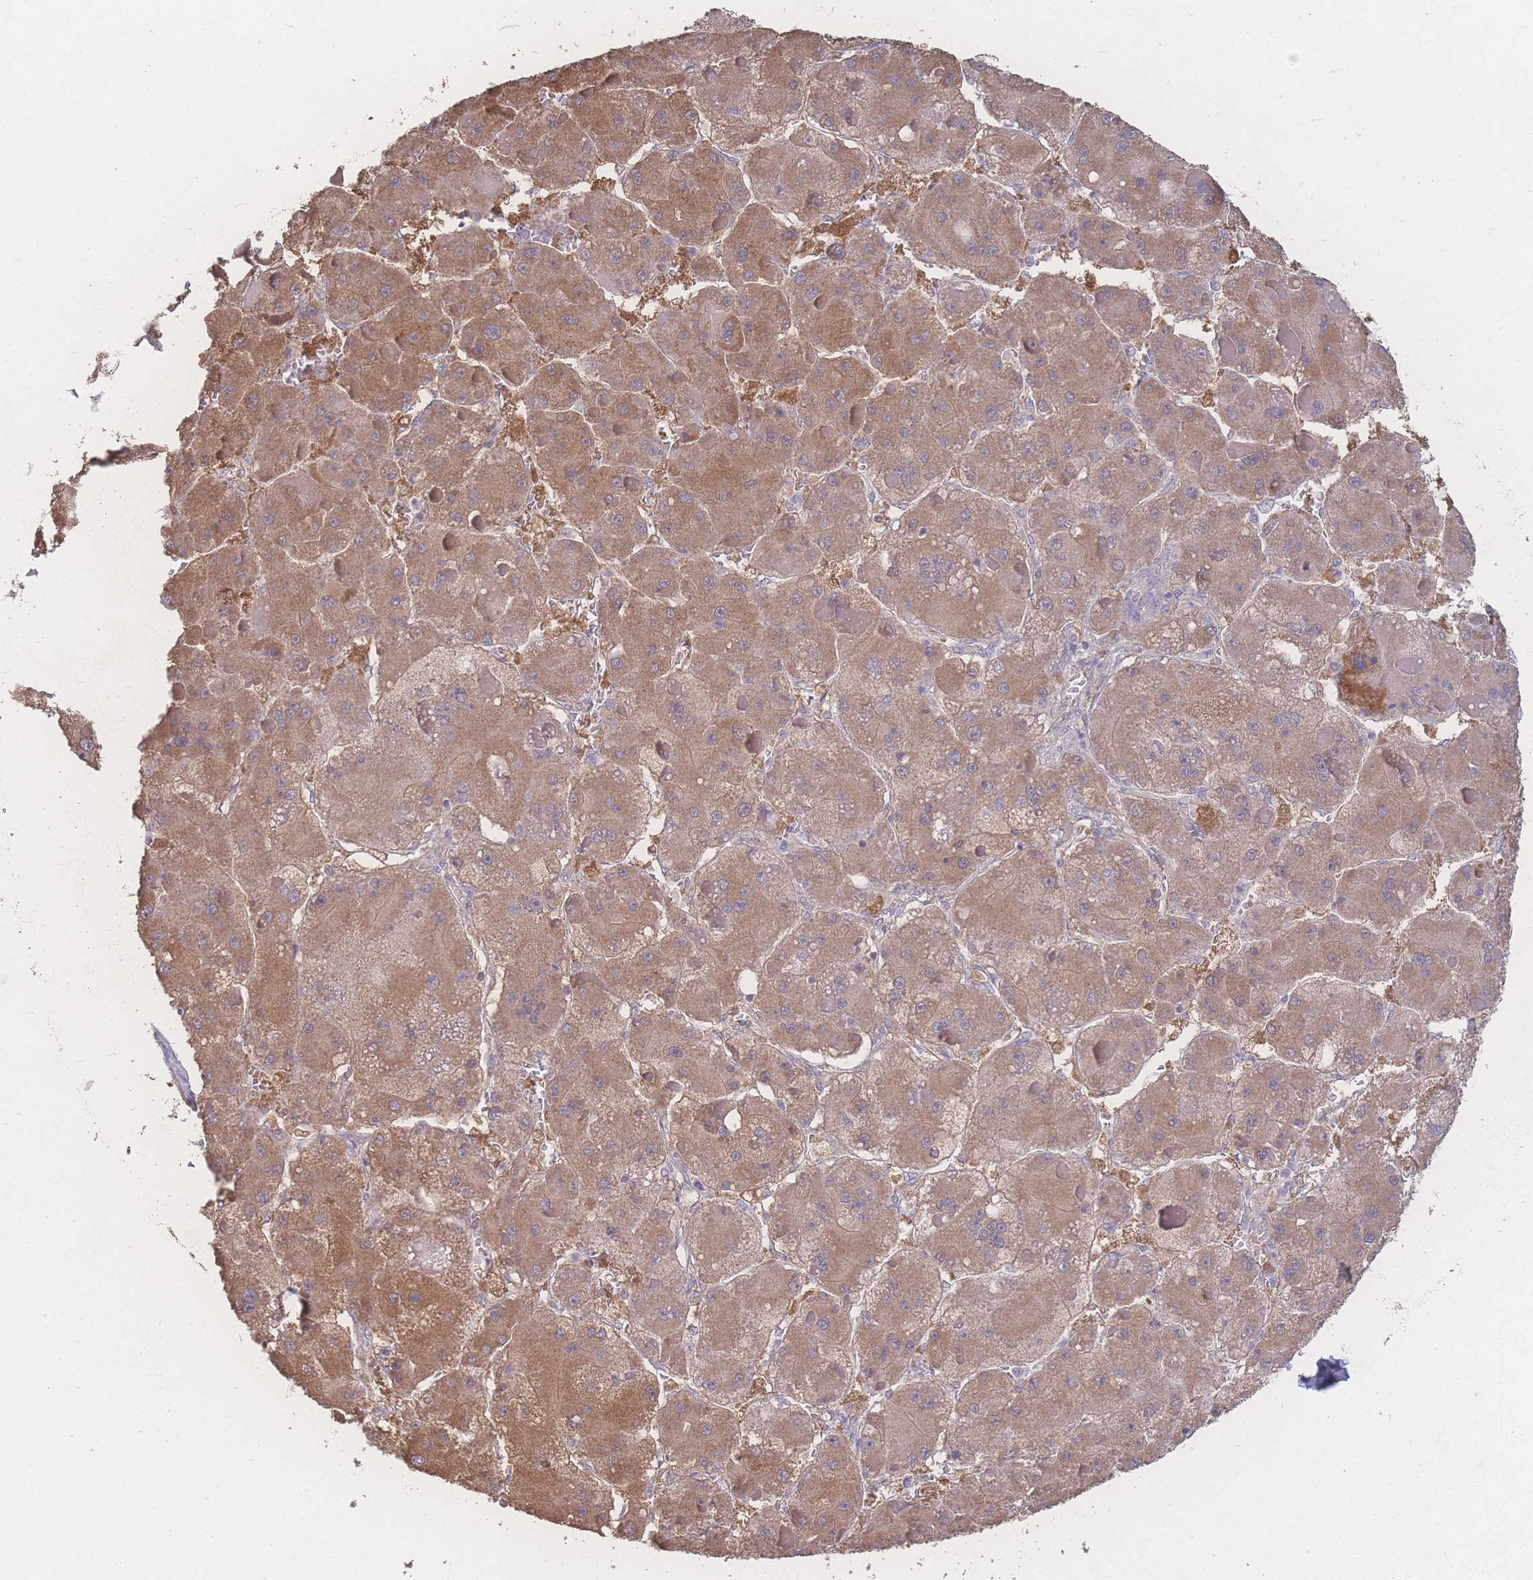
{"staining": {"intensity": "moderate", "quantity": ">75%", "location": "cytoplasmic/membranous"}, "tissue": "liver cancer", "cell_type": "Tumor cells", "image_type": "cancer", "snomed": [{"axis": "morphology", "description": "Carcinoma, Hepatocellular, NOS"}, {"axis": "topography", "description": "Liver"}], "caption": "Immunohistochemistry (IHC) micrograph of liver hepatocellular carcinoma stained for a protein (brown), which displays medium levels of moderate cytoplasmic/membranous positivity in approximately >75% of tumor cells.", "gene": "GIPR", "patient": {"sex": "female", "age": 73}}